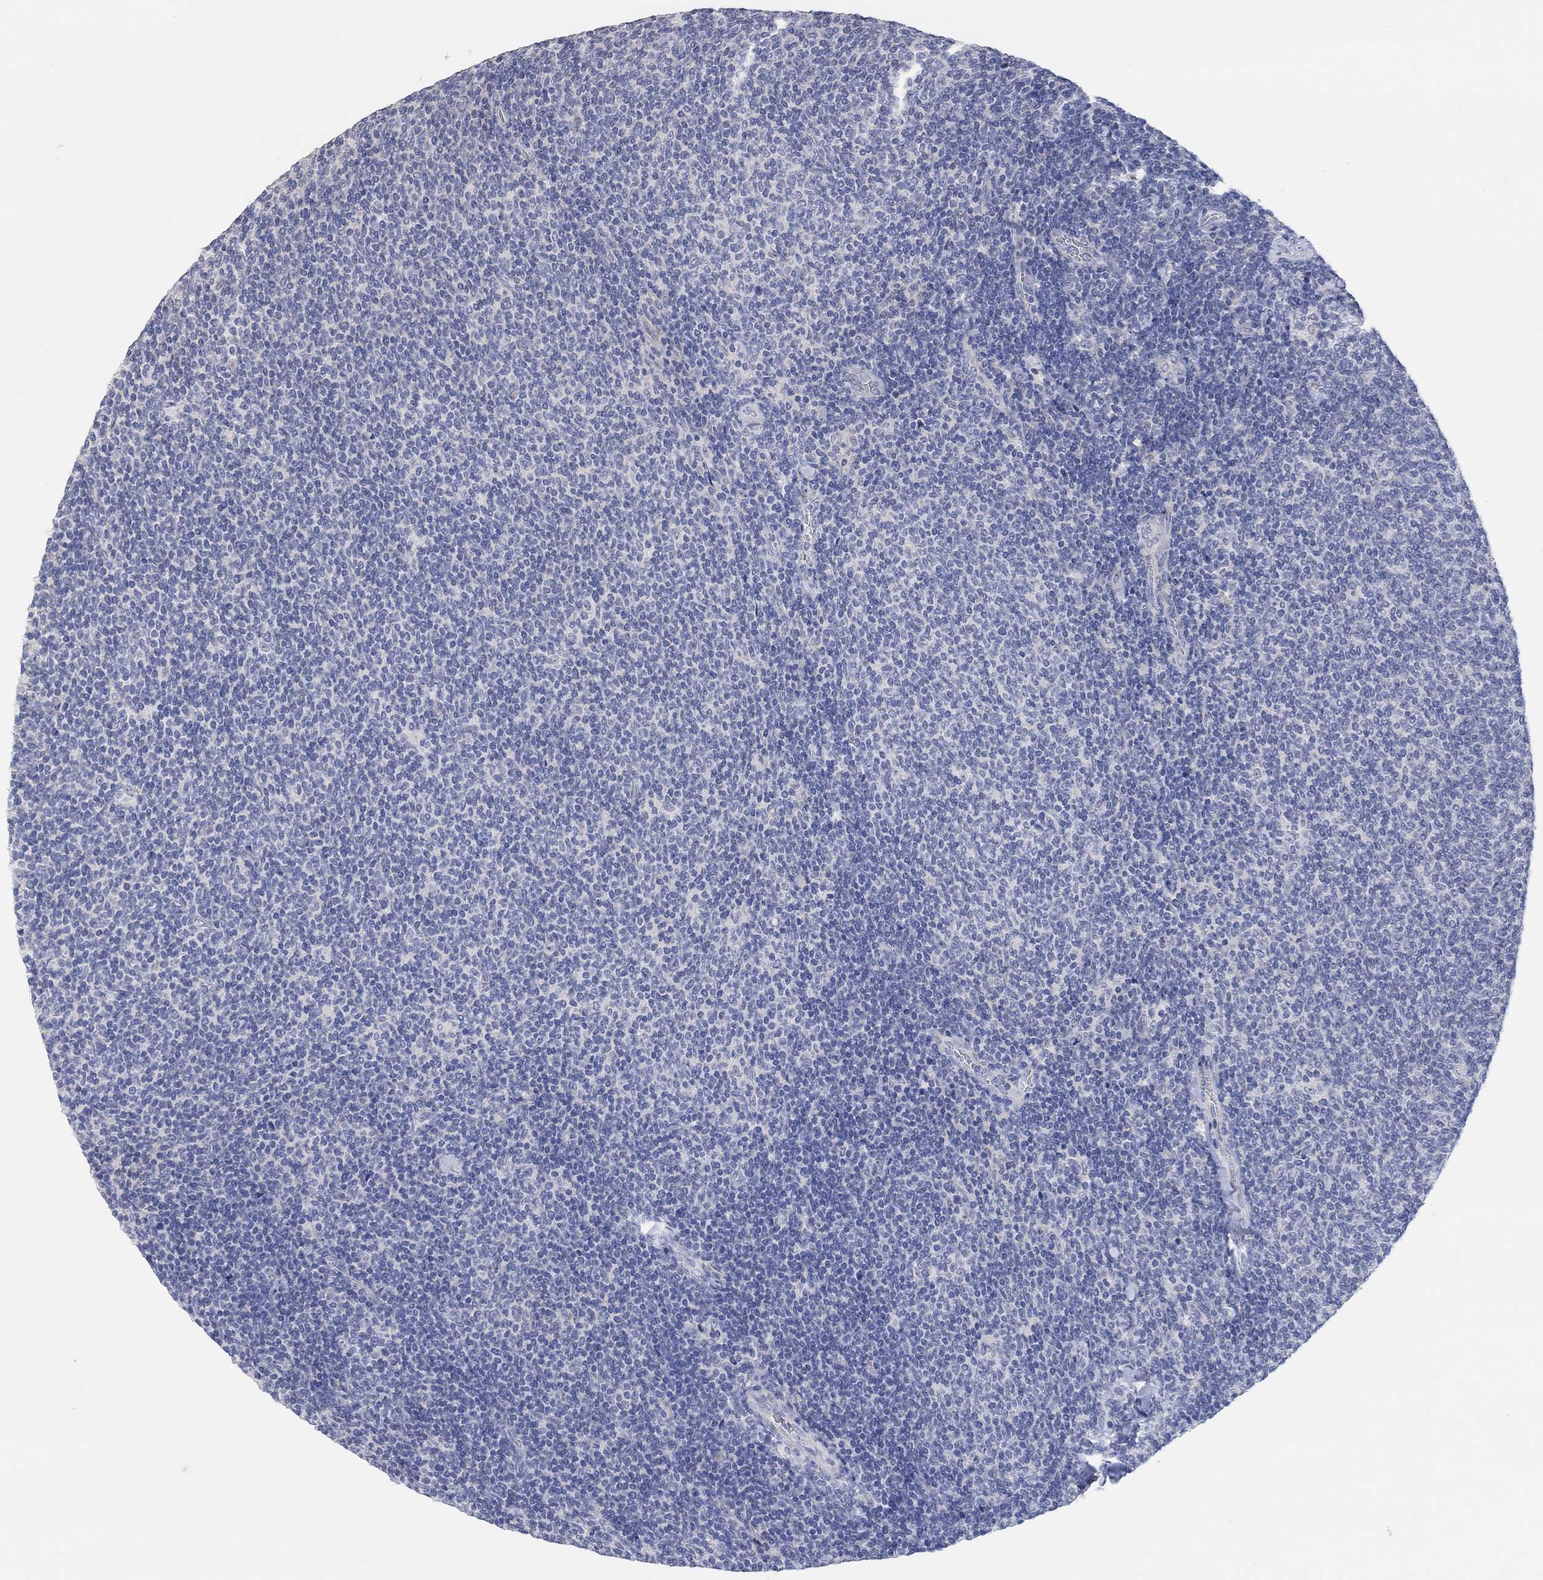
{"staining": {"intensity": "negative", "quantity": "none", "location": "none"}, "tissue": "lymphoma", "cell_type": "Tumor cells", "image_type": "cancer", "snomed": [{"axis": "morphology", "description": "Malignant lymphoma, non-Hodgkin's type, Low grade"}, {"axis": "topography", "description": "Lymph node"}], "caption": "DAB immunohistochemical staining of lymphoma shows no significant staining in tumor cells.", "gene": "NLRP14", "patient": {"sex": "male", "age": 52}}